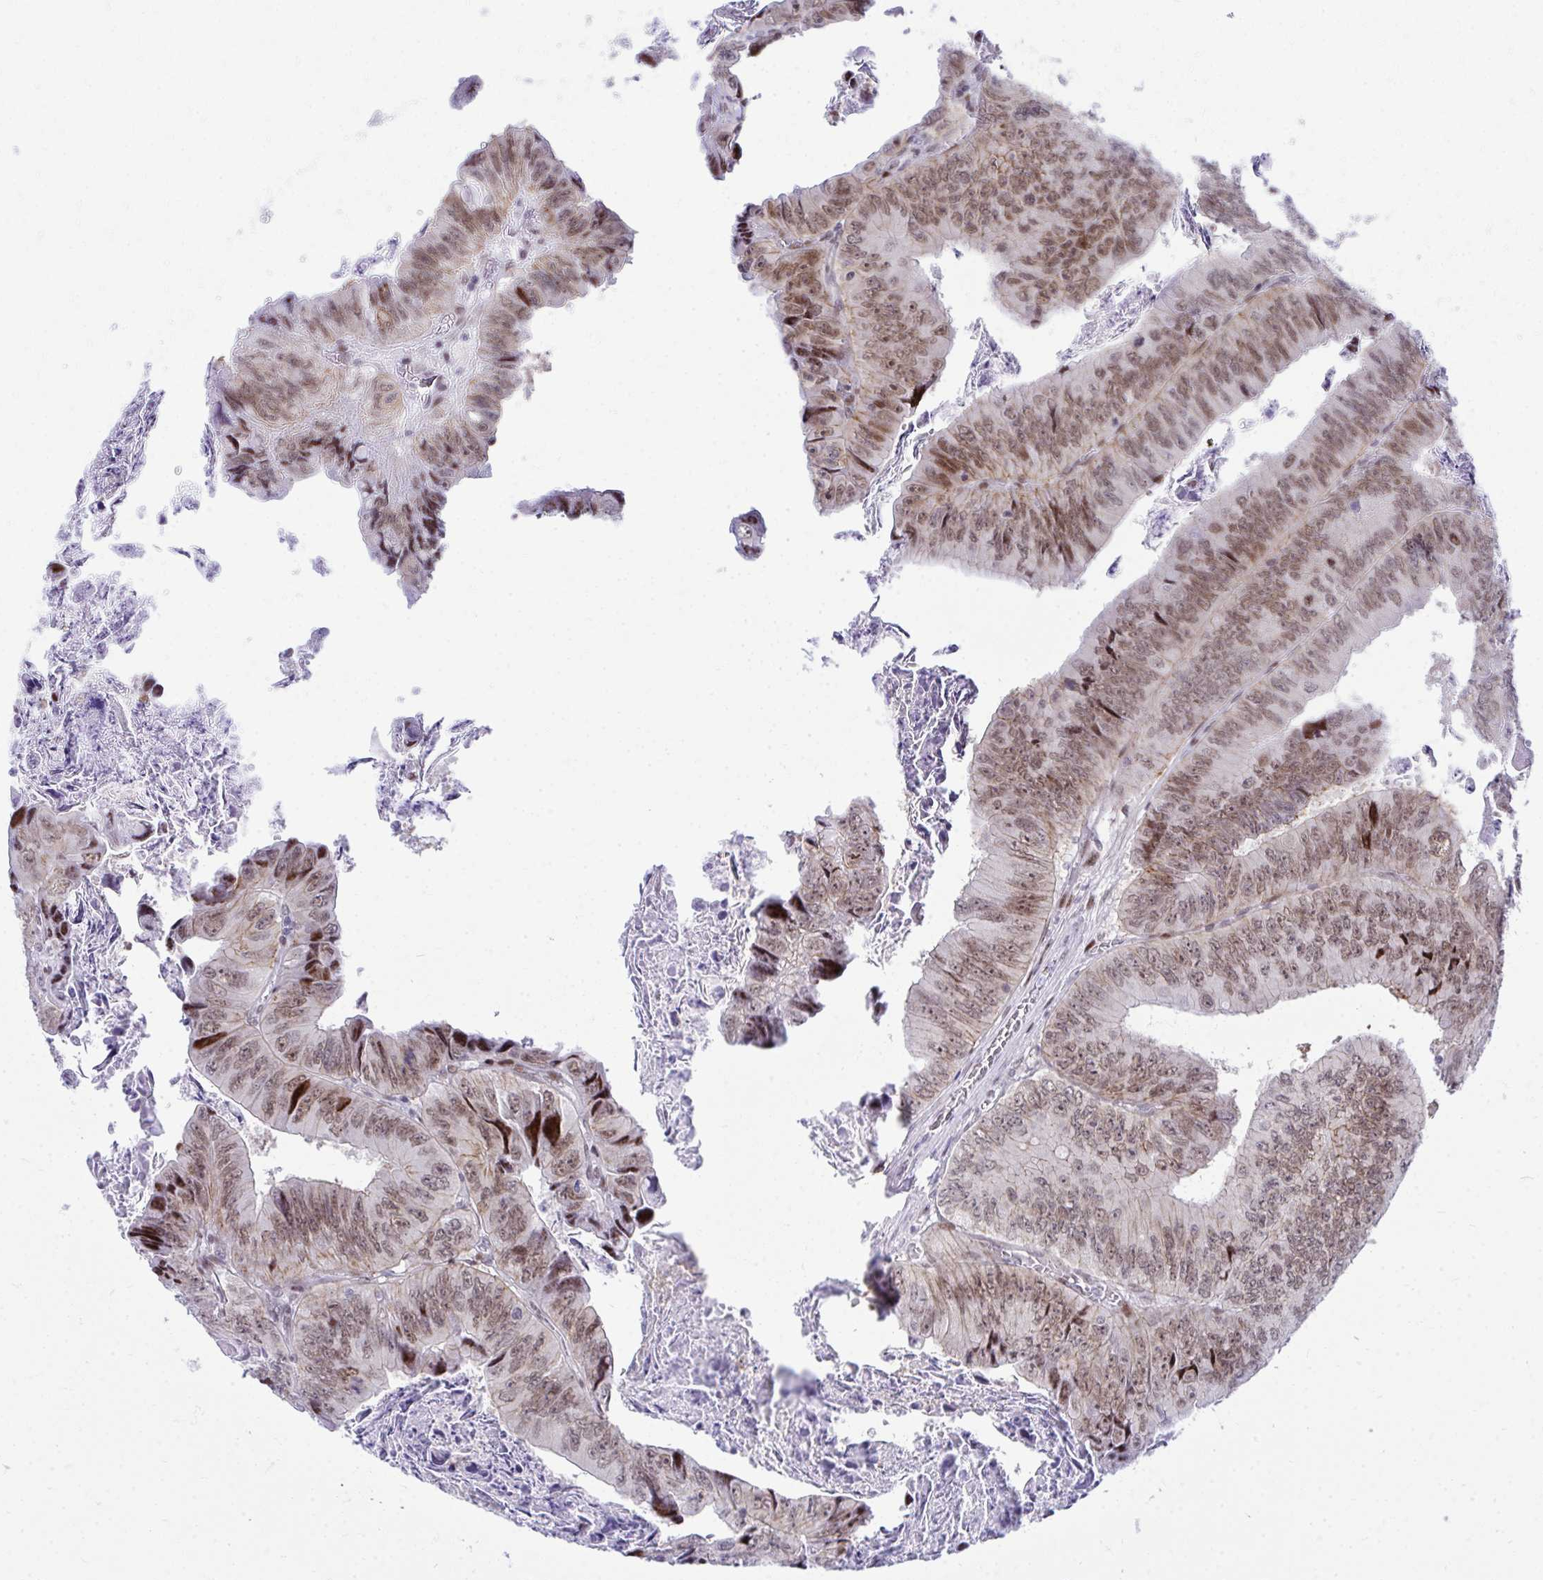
{"staining": {"intensity": "moderate", "quantity": ">75%", "location": "nuclear"}, "tissue": "colorectal cancer", "cell_type": "Tumor cells", "image_type": "cancer", "snomed": [{"axis": "morphology", "description": "Adenocarcinoma, NOS"}, {"axis": "topography", "description": "Colon"}], "caption": "Immunohistochemistry (DAB (3,3'-diaminobenzidine)) staining of human colorectal cancer (adenocarcinoma) demonstrates moderate nuclear protein expression in approximately >75% of tumor cells.", "gene": "GLDN", "patient": {"sex": "female", "age": 84}}